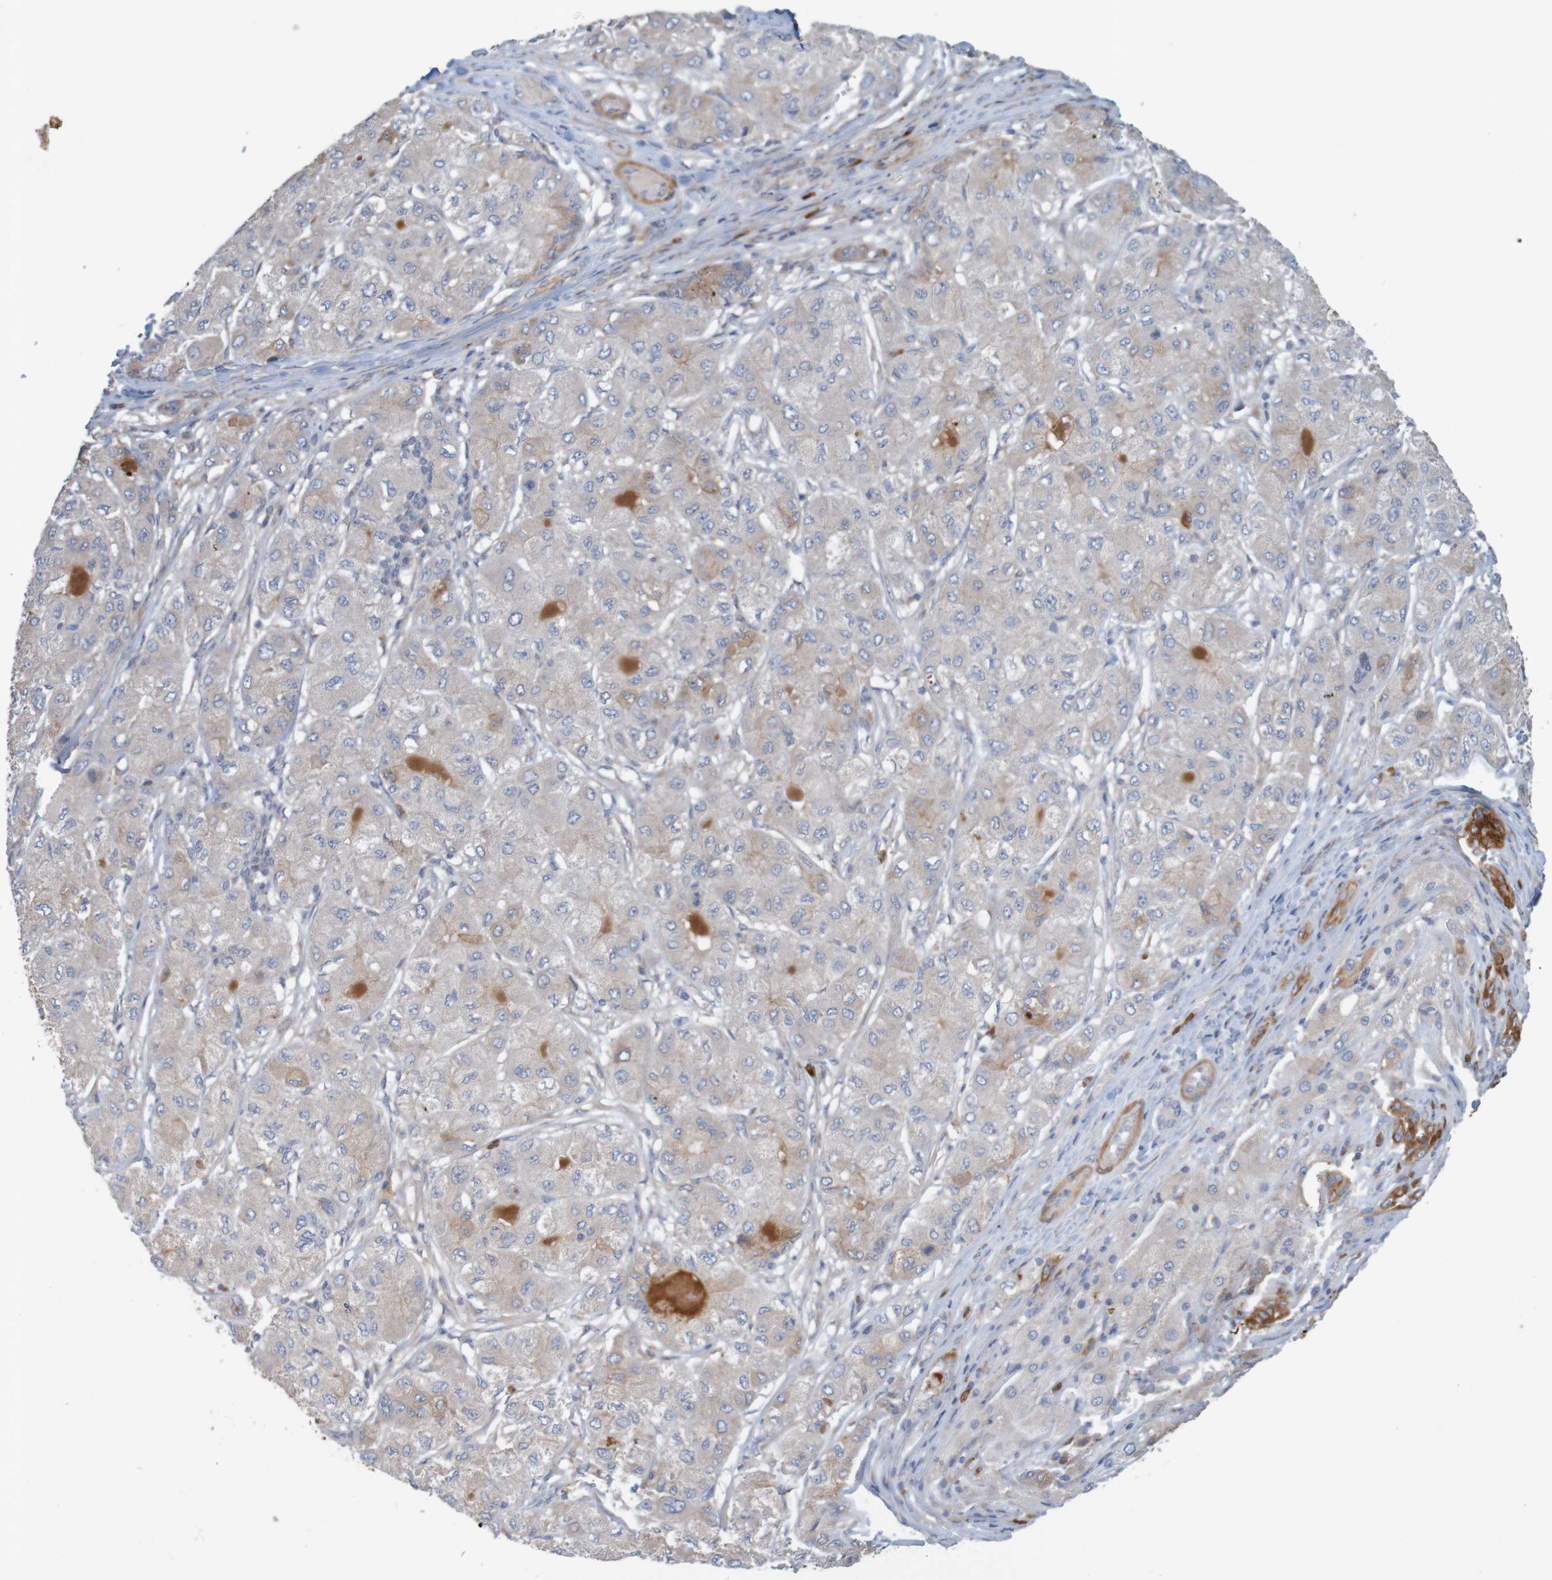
{"staining": {"intensity": "weak", "quantity": "<25%", "location": "cytoplasmic/membranous"}, "tissue": "liver cancer", "cell_type": "Tumor cells", "image_type": "cancer", "snomed": [{"axis": "morphology", "description": "Carcinoma, Hepatocellular, NOS"}, {"axis": "topography", "description": "Liver"}], "caption": "Protein analysis of hepatocellular carcinoma (liver) reveals no significant staining in tumor cells.", "gene": "KRT23", "patient": {"sex": "male", "age": 80}}